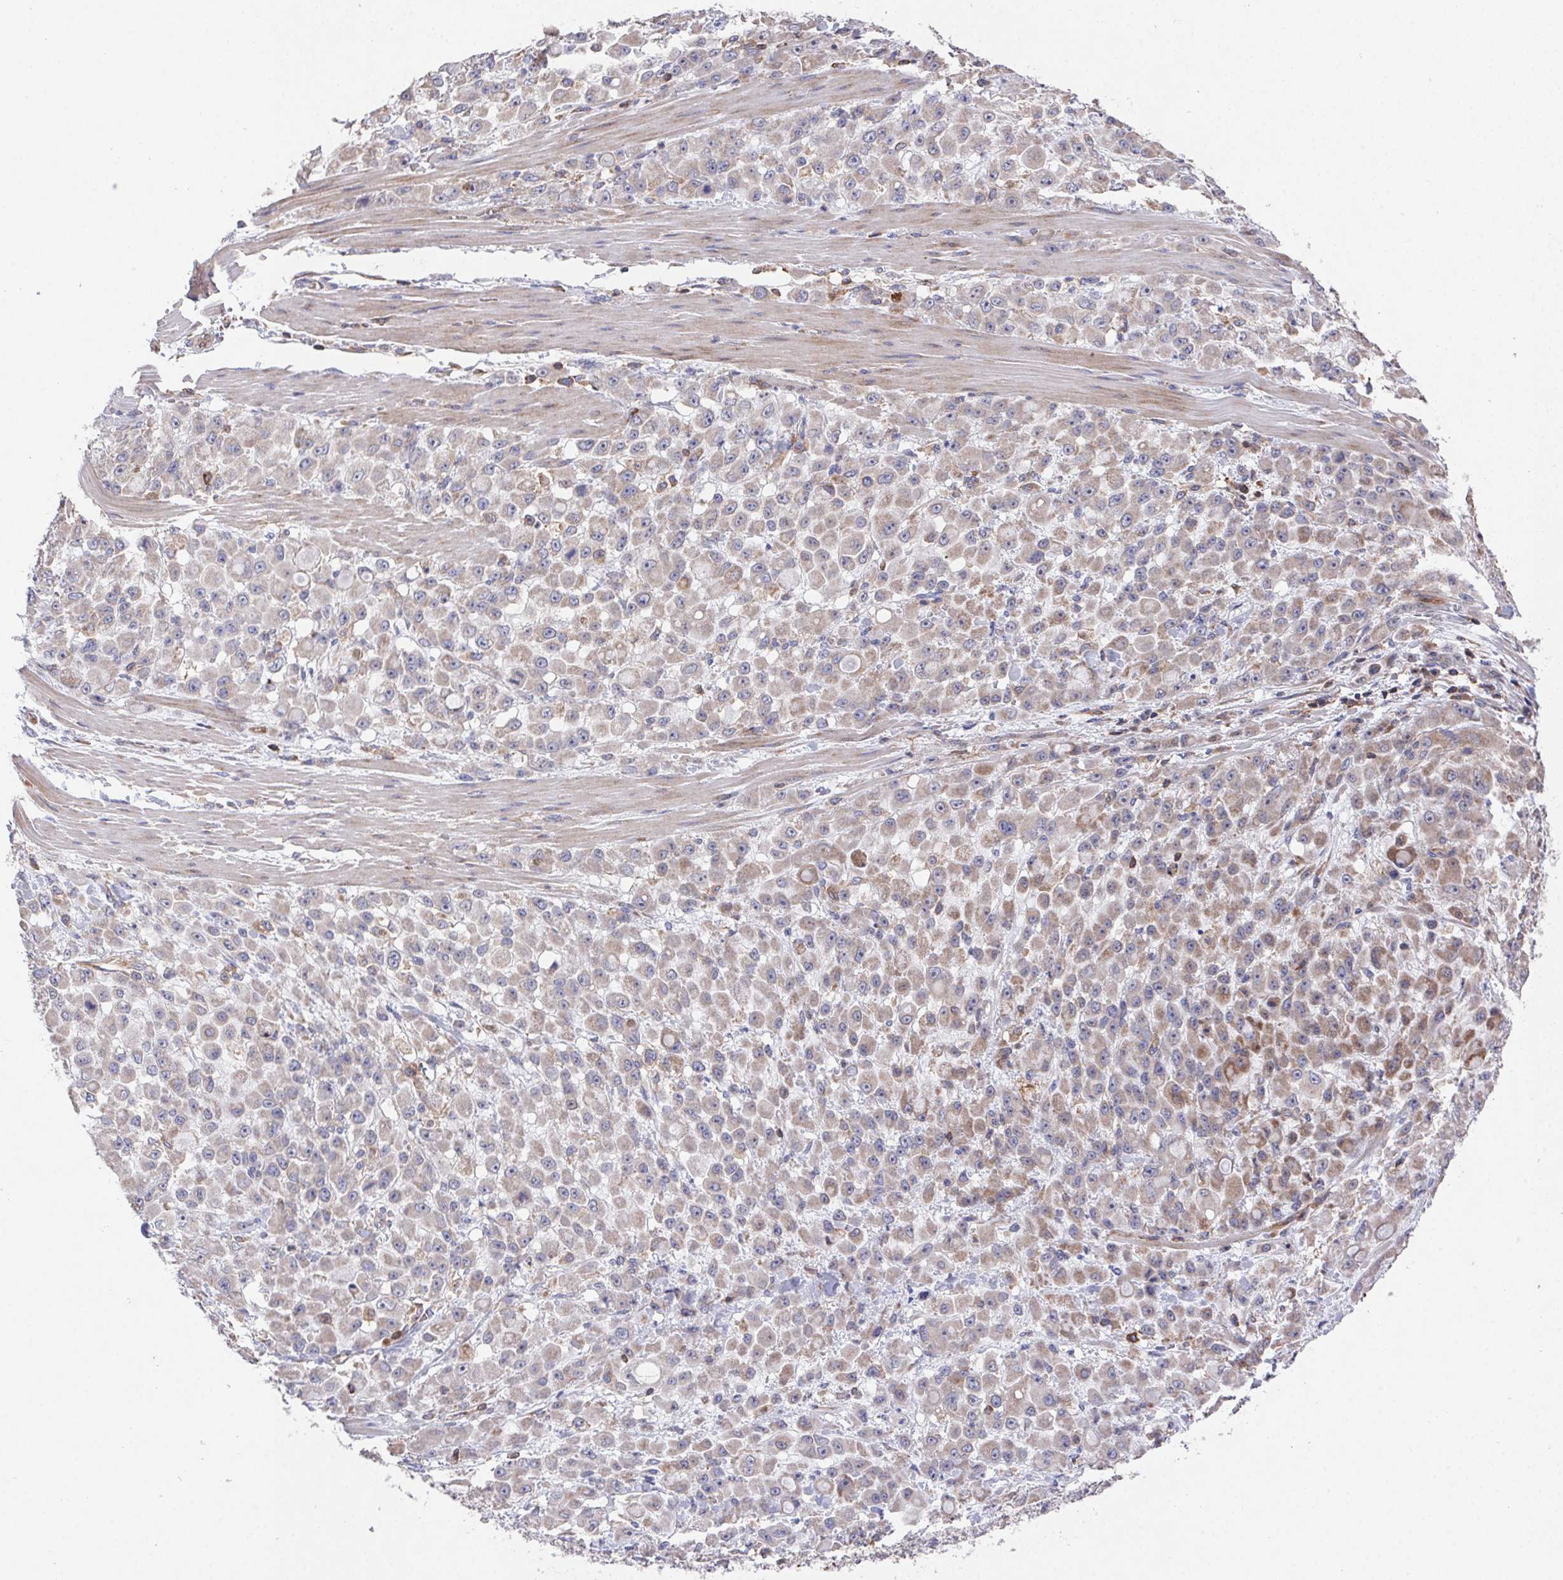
{"staining": {"intensity": "weak", "quantity": "25%-75%", "location": "cytoplasmic/membranous"}, "tissue": "stomach cancer", "cell_type": "Tumor cells", "image_type": "cancer", "snomed": [{"axis": "morphology", "description": "Adenocarcinoma, NOS"}, {"axis": "topography", "description": "Stomach"}], "caption": "DAB immunohistochemical staining of stomach cancer (adenocarcinoma) exhibits weak cytoplasmic/membranous protein expression in approximately 25%-75% of tumor cells.", "gene": "FAM241A", "patient": {"sex": "female", "age": 76}}